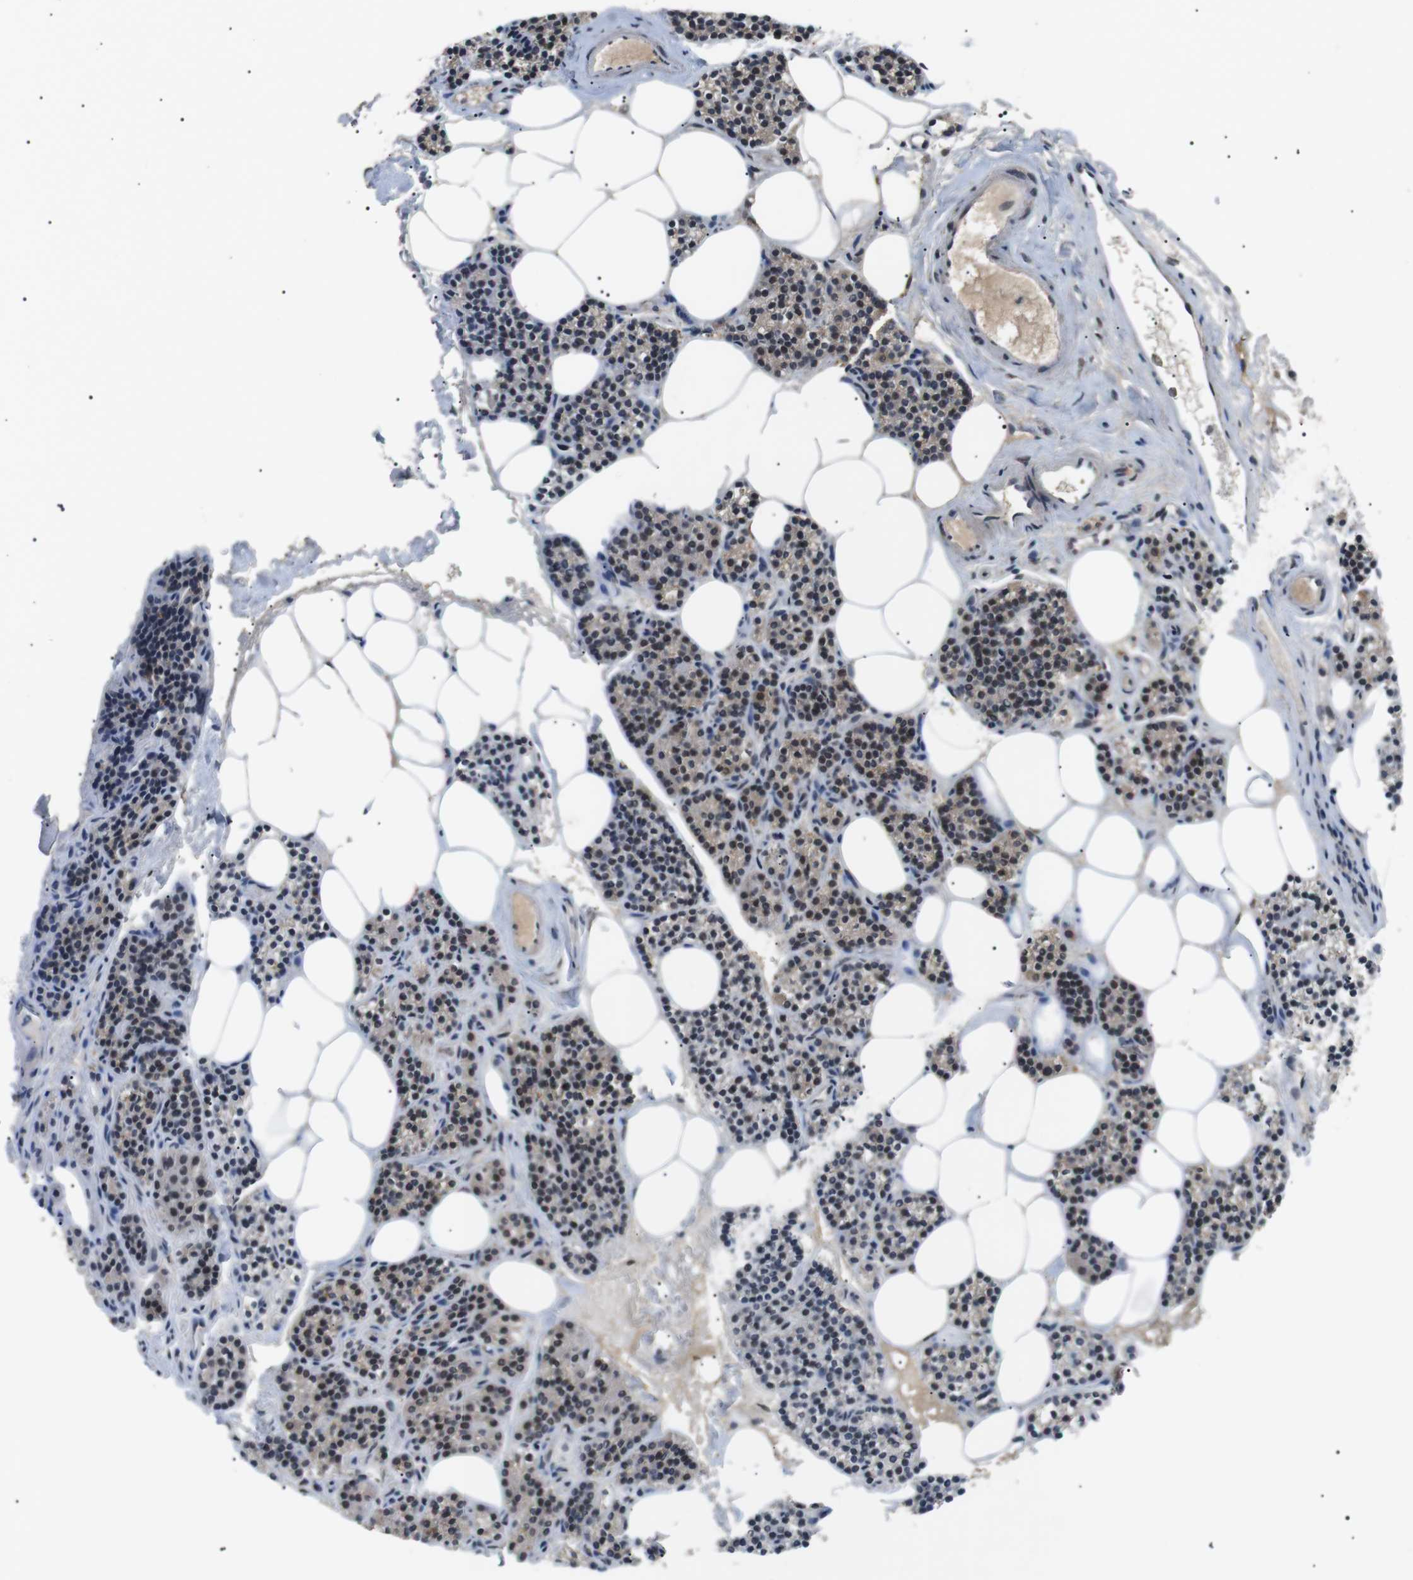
{"staining": {"intensity": "moderate", "quantity": ">75%", "location": "cytoplasmic/membranous,nuclear"}, "tissue": "parathyroid gland", "cell_type": "Glandular cells", "image_type": "normal", "snomed": [{"axis": "morphology", "description": "Normal tissue, NOS"}, {"axis": "morphology", "description": "Adenoma, NOS"}, {"axis": "topography", "description": "Parathyroid gland"}], "caption": "Brown immunohistochemical staining in unremarkable human parathyroid gland displays moderate cytoplasmic/membranous,nuclear expression in about >75% of glandular cells.", "gene": "ORAI3", "patient": {"sex": "female", "age": 74}}